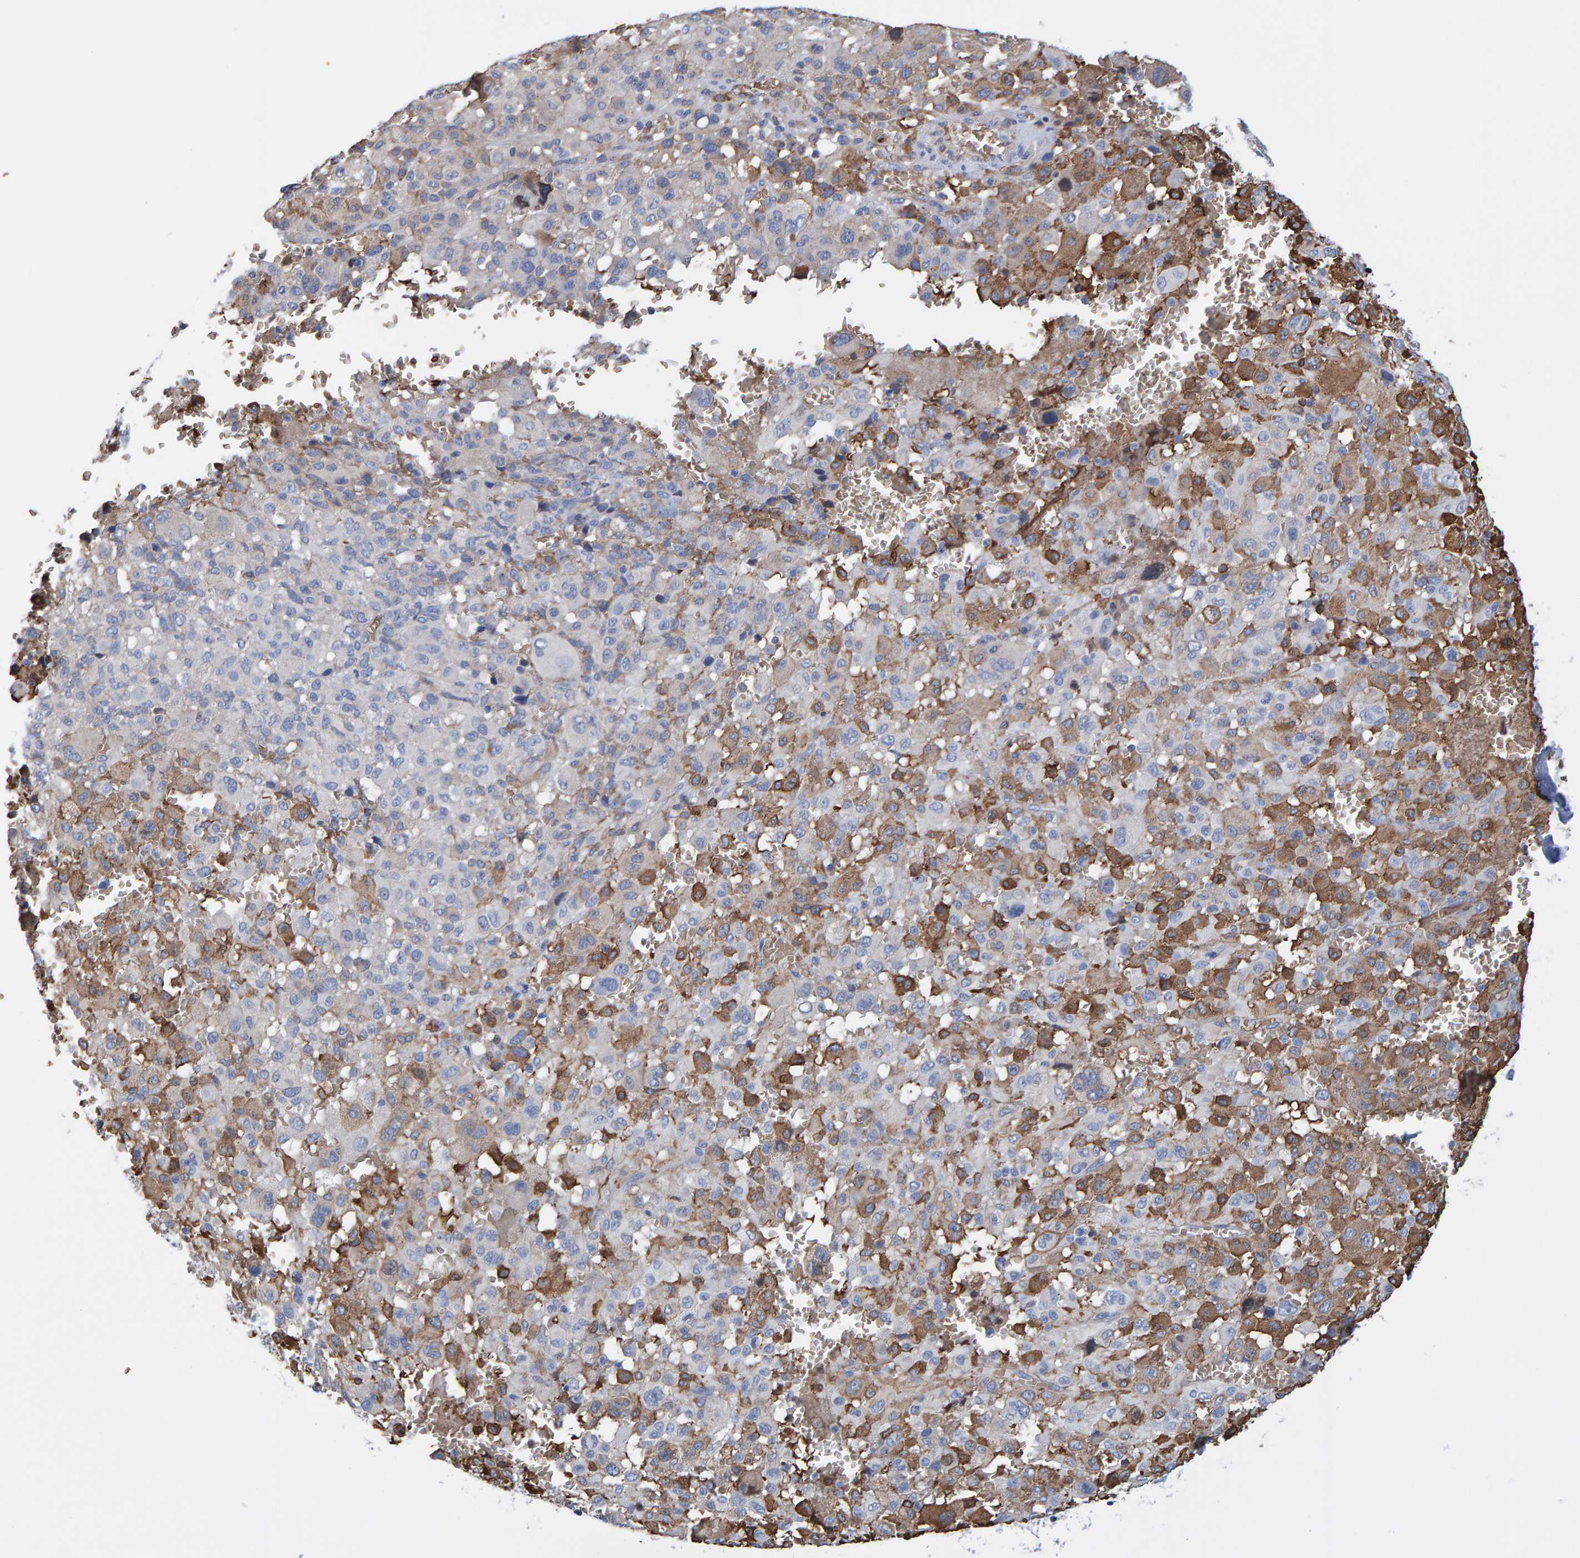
{"staining": {"intensity": "moderate", "quantity": "25%-75%", "location": "cytoplasmic/membranous"}, "tissue": "melanoma", "cell_type": "Tumor cells", "image_type": "cancer", "snomed": [{"axis": "morphology", "description": "Malignant melanoma, Metastatic site"}, {"axis": "topography", "description": "Skin"}], "caption": "Protein positivity by immunohistochemistry (IHC) reveals moderate cytoplasmic/membranous positivity in approximately 25%-75% of tumor cells in melanoma.", "gene": "VPS9D1", "patient": {"sex": "female", "age": 74}}